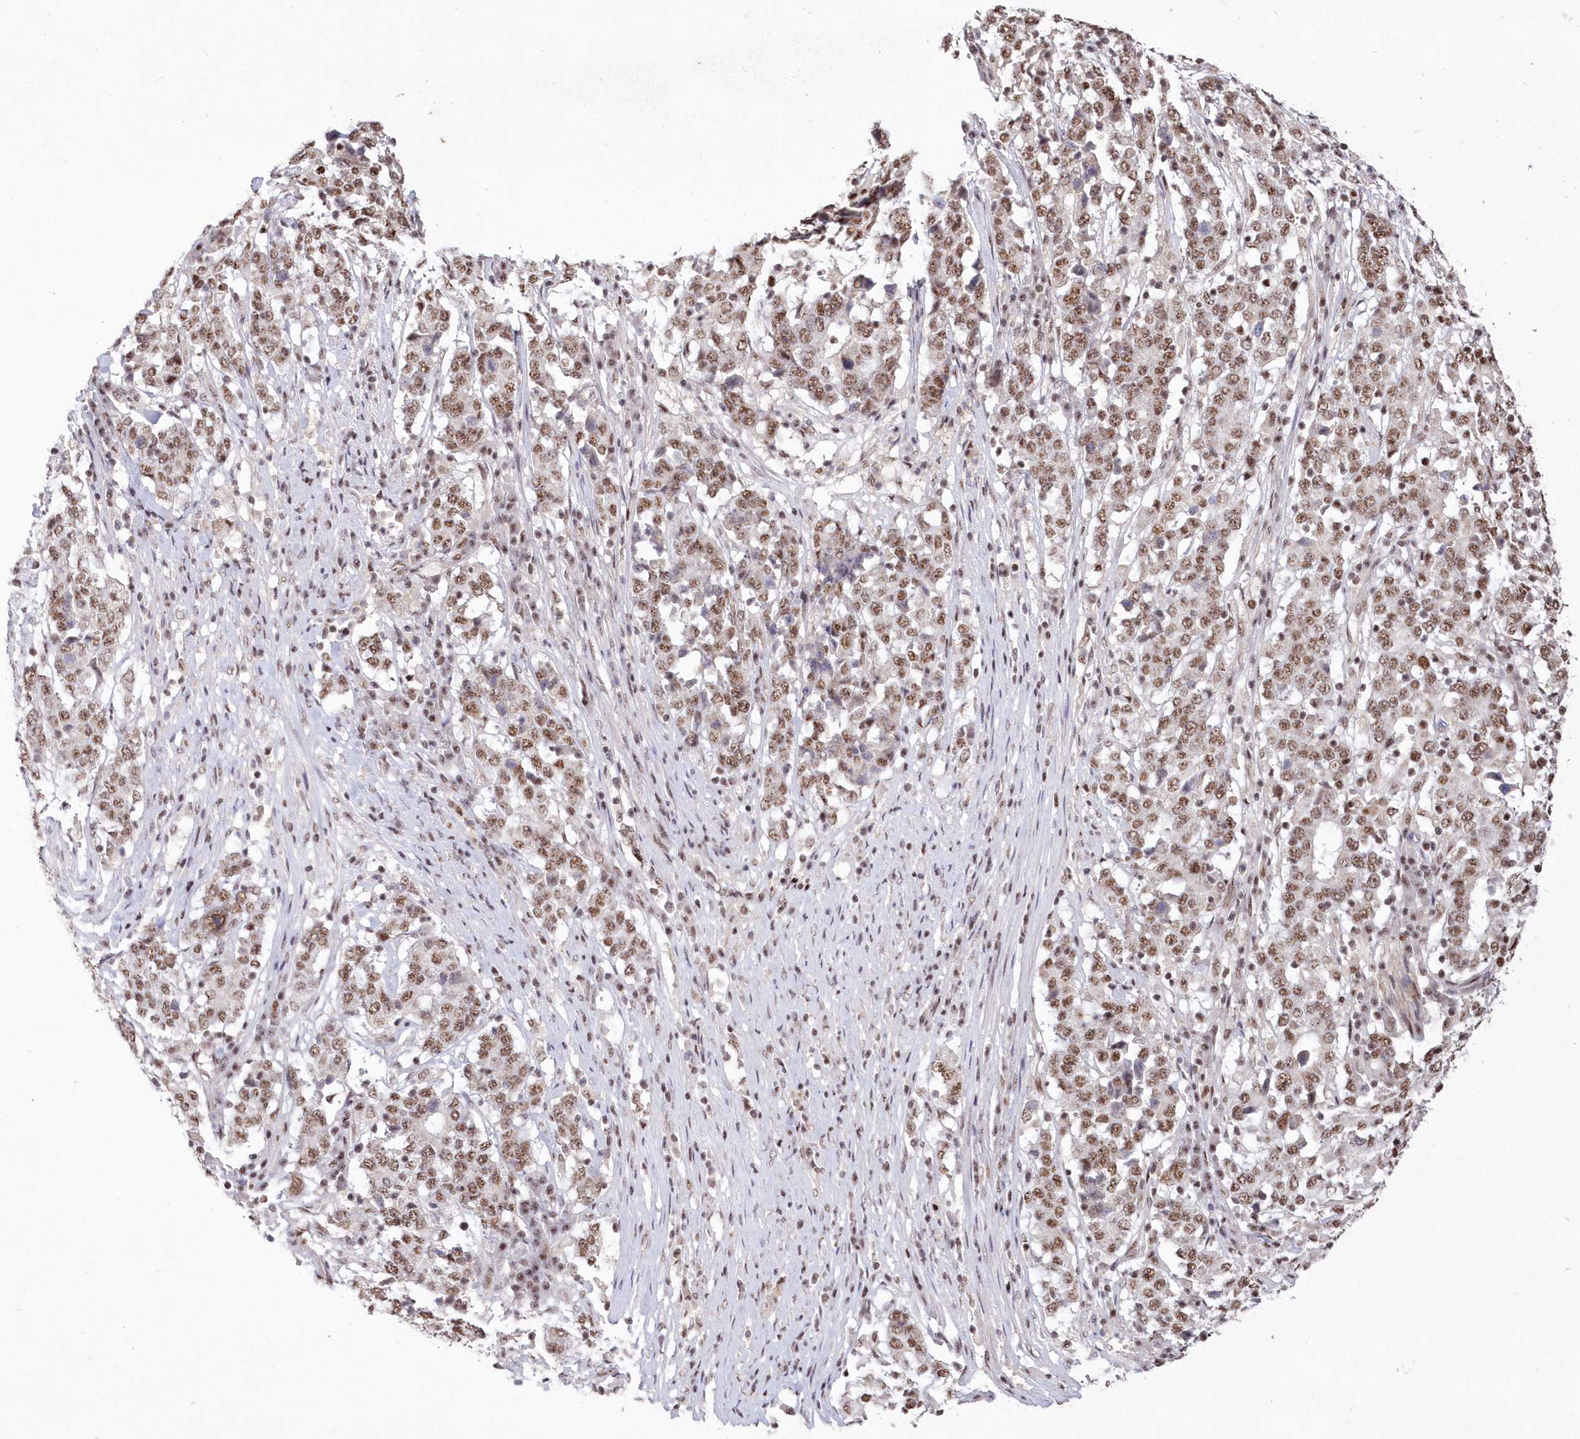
{"staining": {"intensity": "moderate", "quantity": ">75%", "location": "nuclear"}, "tissue": "stomach cancer", "cell_type": "Tumor cells", "image_type": "cancer", "snomed": [{"axis": "morphology", "description": "Adenocarcinoma, NOS"}, {"axis": "topography", "description": "Stomach"}], "caption": "Tumor cells show moderate nuclear positivity in approximately >75% of cells in stomach cancer (adenocarcinoma).", "gene": "WBP1L", "patient": {"sex": "male", "age": 59}}